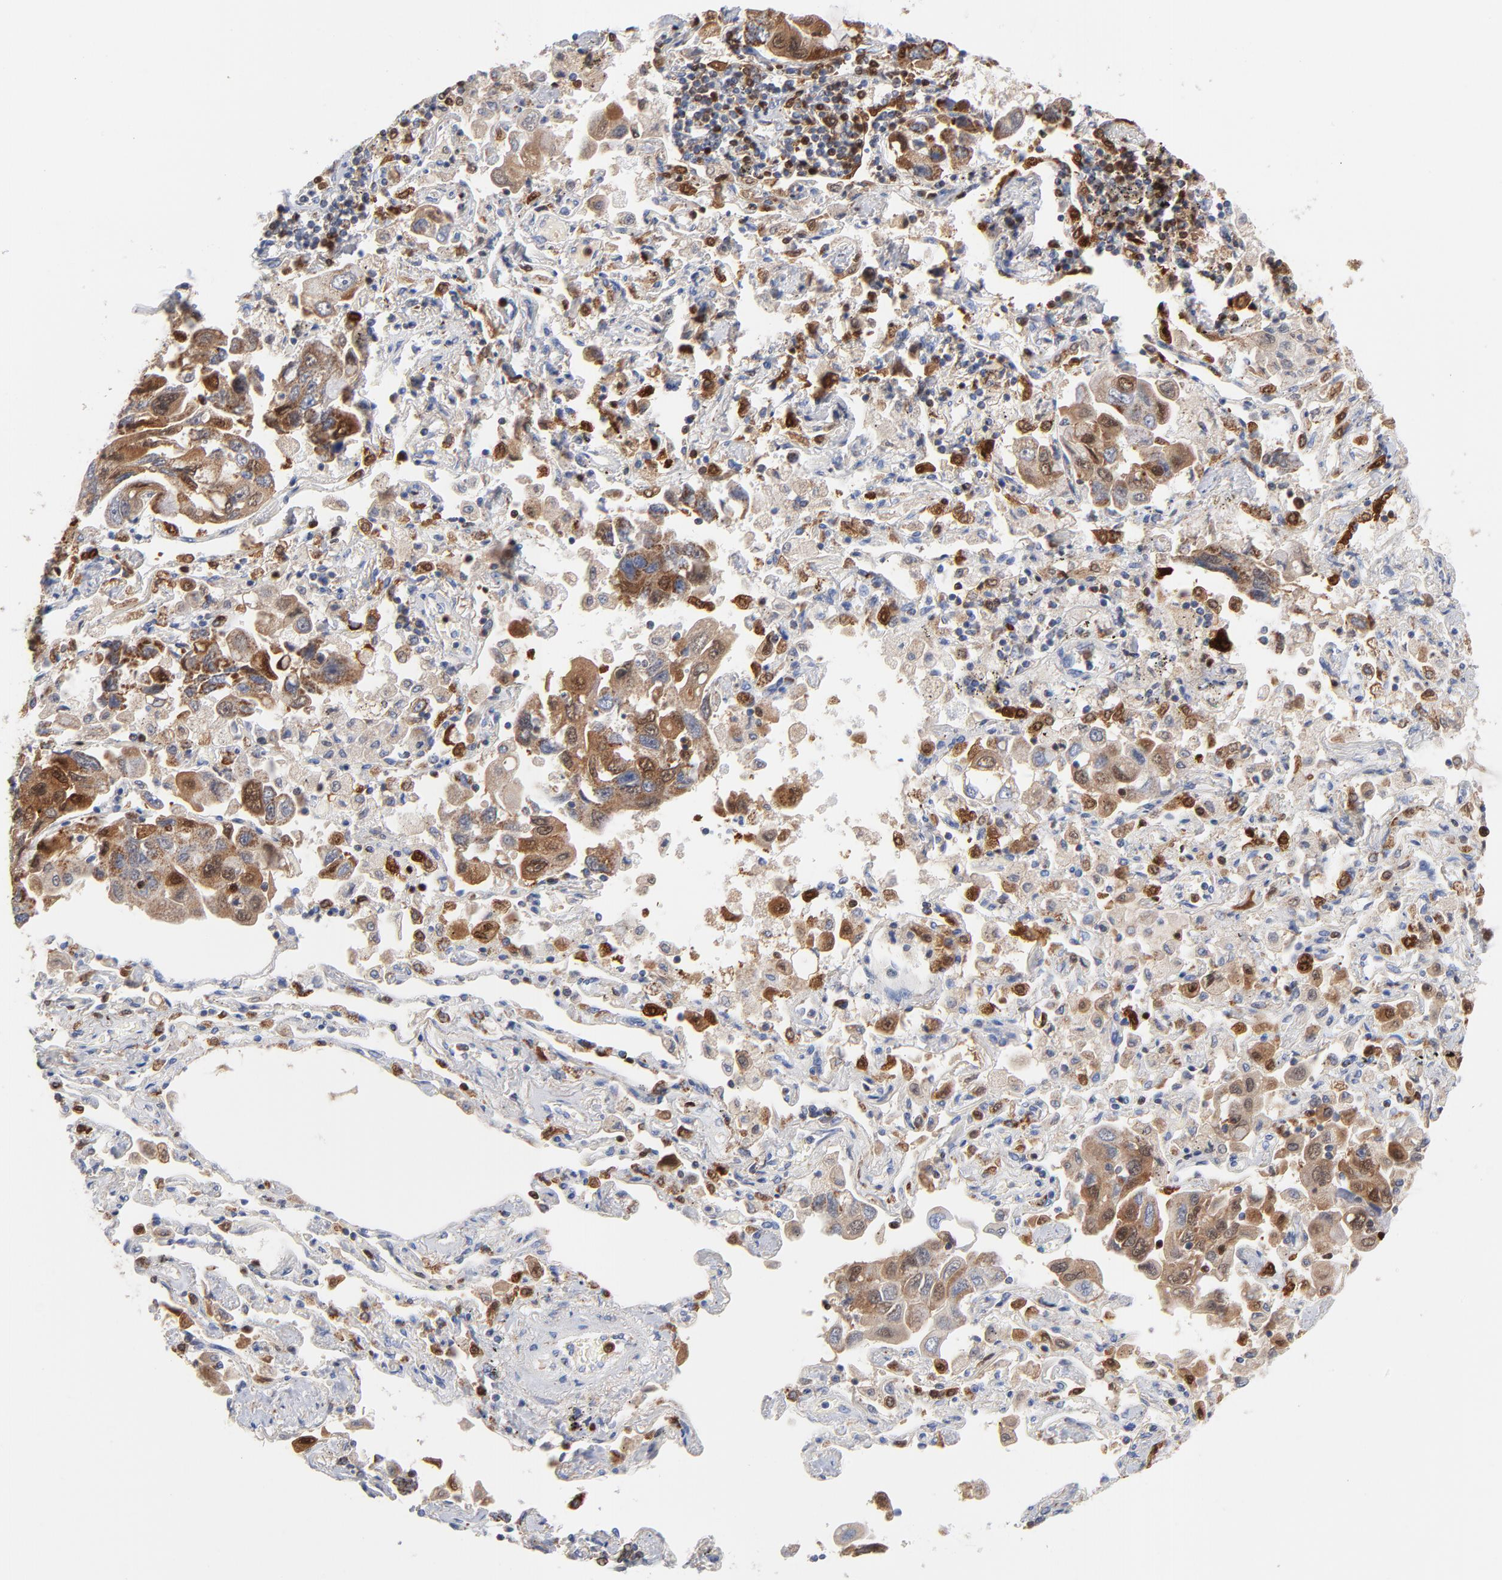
{"staining": {"intensity": "moderate", "quantity": ">75%", "location": "cytoplasmic/membranous,nuclear"}, "tissue": "lung cancer", "cell_type": "Tumor cells", "image_type": "cancer", "snomed": [{"axis": "morphology", "description": "Adenocarcinoma, NOS"}, {"axis": "topography", "description": "Lung"}], "caption": "Lung adenocarcinoma stained for a protein (brown) shows moderate cytoplasmic/membranous and nuclear positive expression in approximately >75% of tumor cells.", "gene": "DIABLO", "patient": {"sex": "male", "age": 64}}